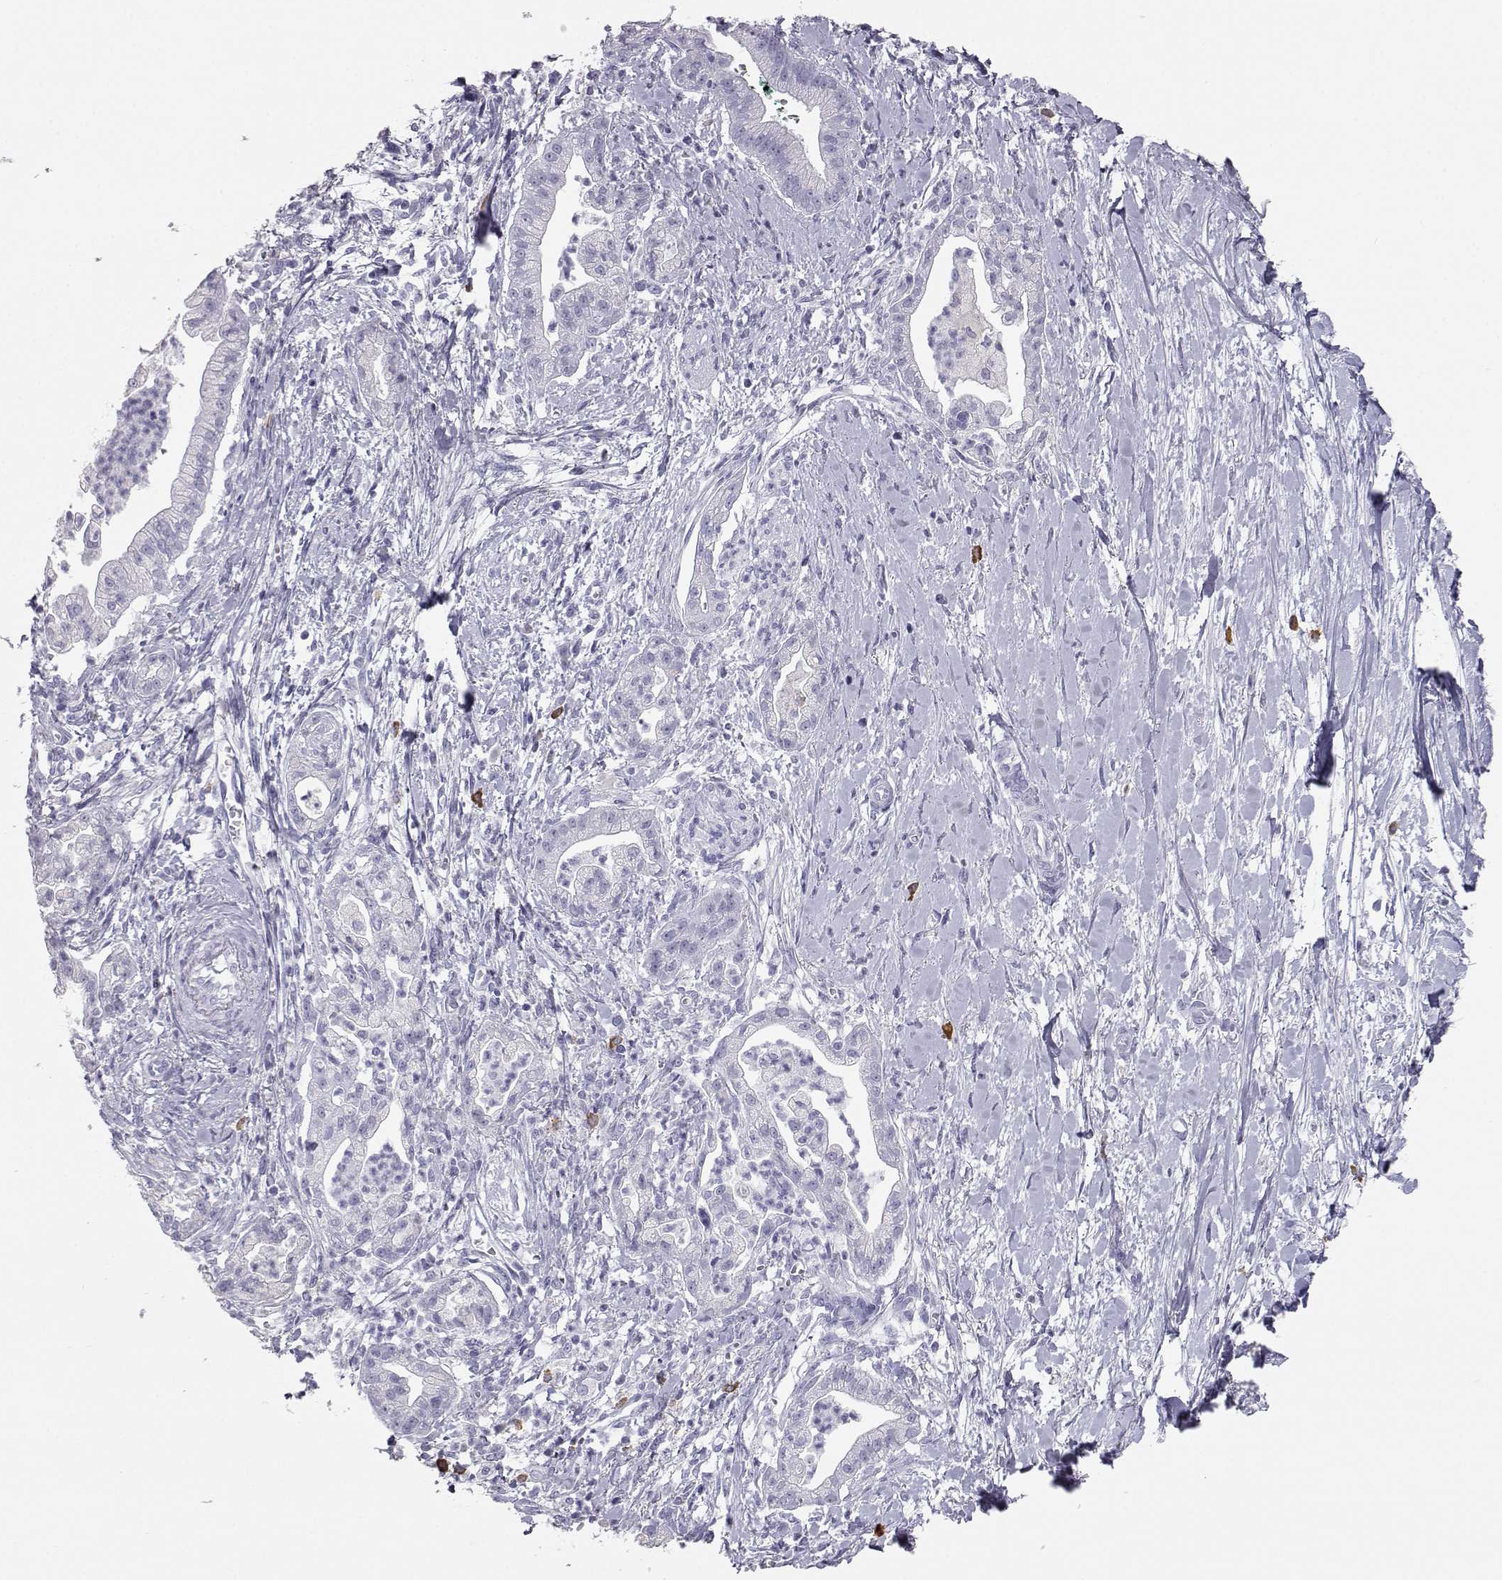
{"staining": {"intensity": "negative", "quantity": "none", "location": "none"}, "tissue": "pancreatic cancer", "cell_type": "Tumor cells", "image_type": "cancer", "snomed": [{"axis": "morphology", "description": "Normal tissue, NOS"}, {"axis": "morphology", "description": "Adenocarcinoma, NOS"}, {"axis": "topography", "description": "Lymph node"}, {"axis": "topography", "description": "Pancreas"}], "caption": "Tumor cells are negative for brown protein staining in pancreatic cancer.", "gene": "ITLN2", "patient": {"sex": "female", "age": 58}}